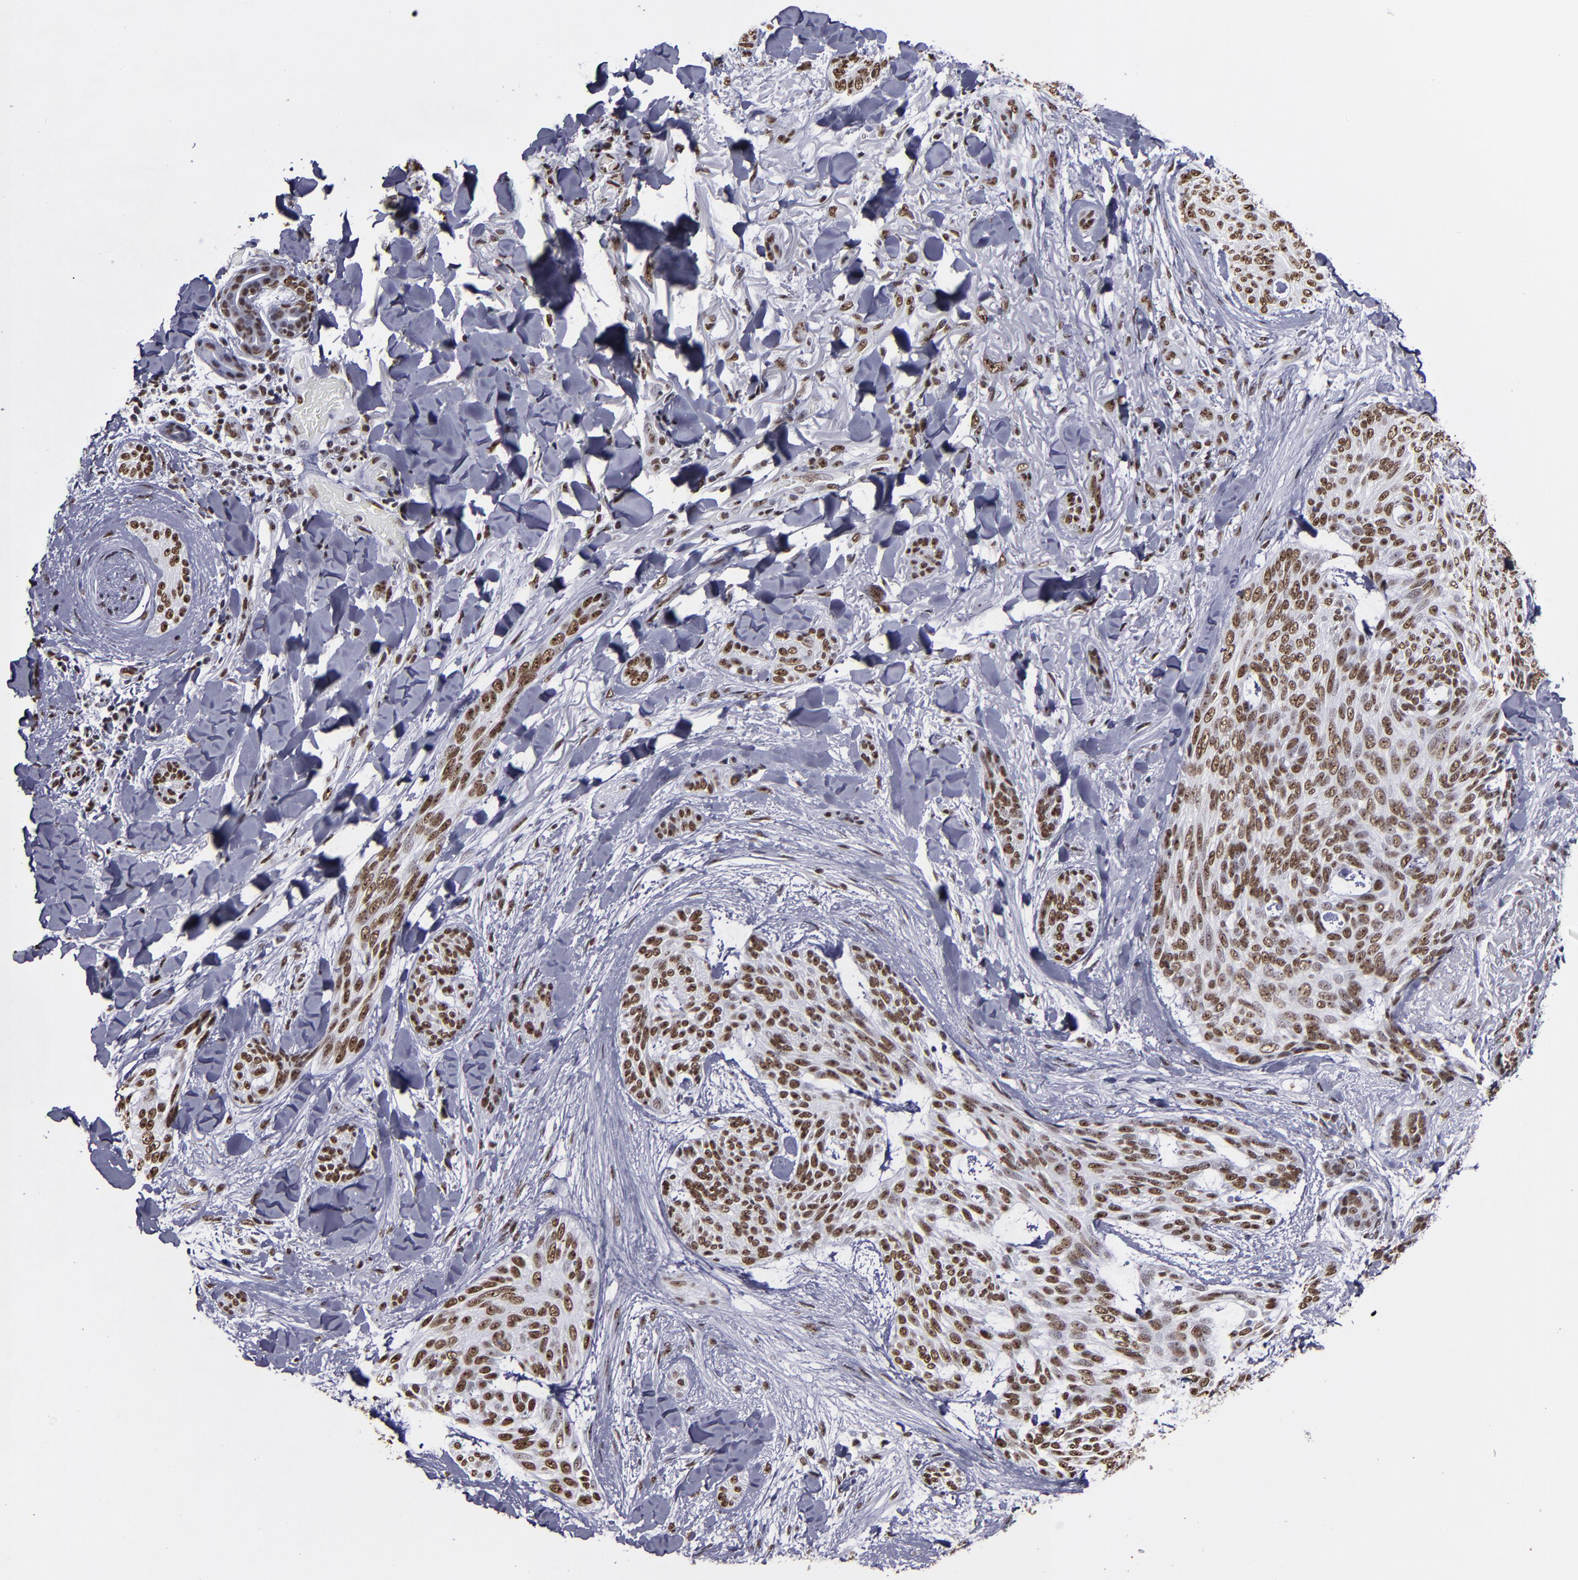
{"staining": {"intensity": "strong", "quantity": ">75%", "location": "nuclear"}, "tissue": "skin cancer", "cell_type": "Tumor cells", "image_type": "cancer", "snomed": [{"axis": "morphology", "description": "Normal tissue, NOS"}, {"axis": "morphology", "description": "Basal cell carcinoma"}, {"axis": "topography", "description": "Skin"}], "caption": "Protein expression analysis of skin cancer (basal cell carcinoma) displays strong nuclear expression in about >75% of tumor cells.", "gene": "HNRNPA2B1", "patient": {"sex": "female", "age": 71}}